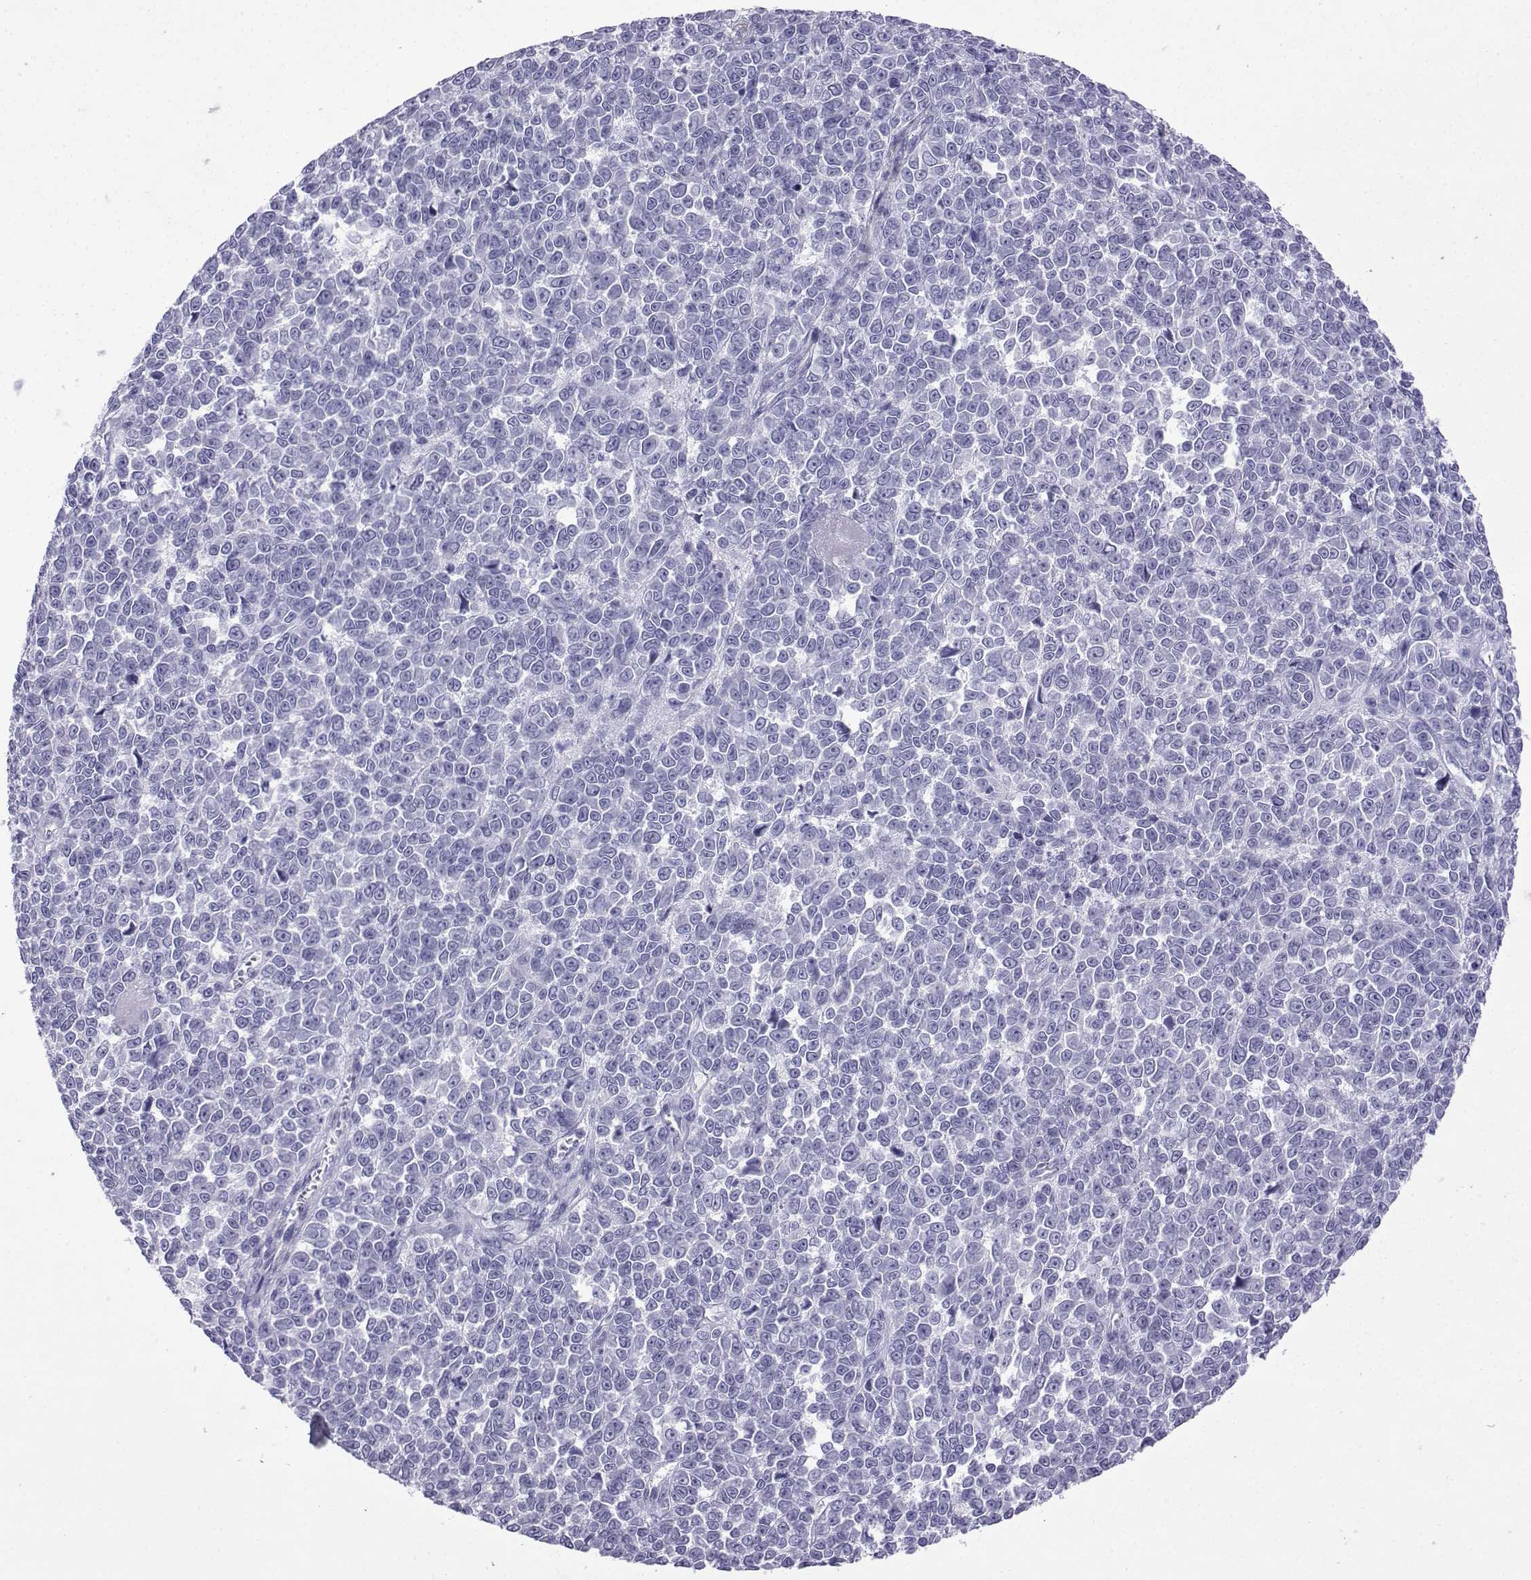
{"staining": {"intensity": "negative", "quantity": "none", "location": "none"}, "tissue": "melanoma", "cell_type": "Tumor cells", "image_type": "cancer", "snomed": [{"axis": "morphology", "description": "Malignant melanoma, NOS"}, {"axis": "topography", "description": "Skin"}], "caption": "Tumor cells show no significant protein positivity in melanoma.", "gene": "KCNF1", "patient": {"sex": "female", "age": 95}}